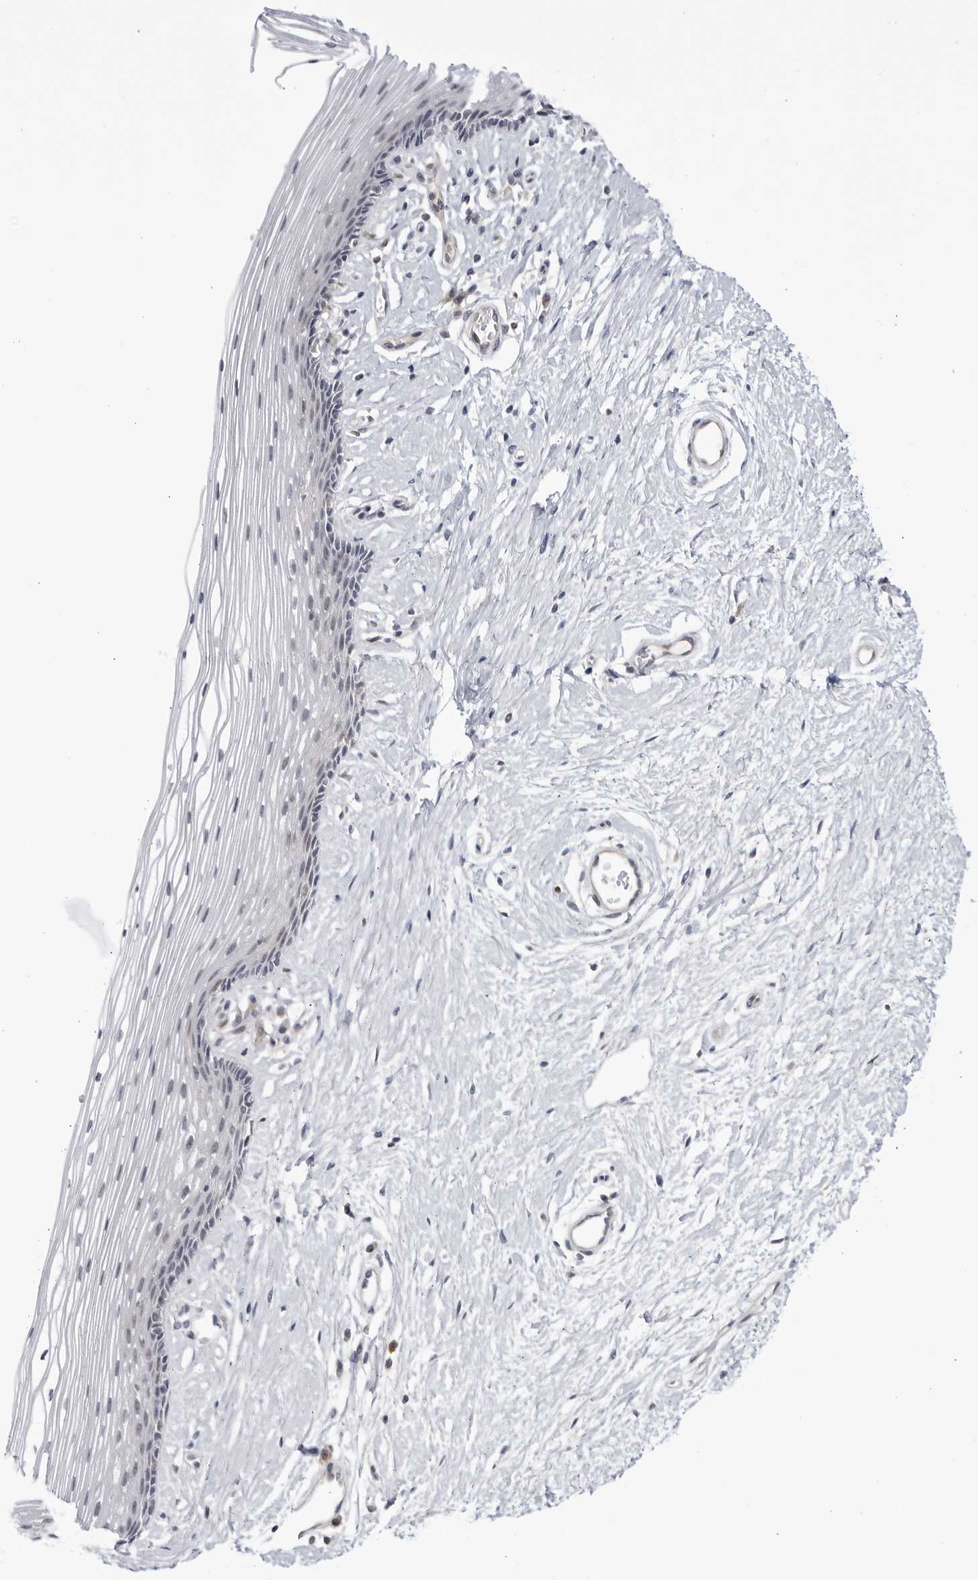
{"staining": {"intensity": "weak", "quantity": "<25%", "location": "nuclear"}, "tissue": "vagina", "cell_type": "Squamous epithelial cells", "image_type": "normal", "snomed": [{"axis": "morphology", "description": "Normal tissue, NOS"}, {"axis": "topography", "description": "Vagina"}], "caption": "DAB immunohistochemical staining of normal vagina displays no significant positivity in squamous epithelial cells.", "gene": "CNBD1", "patient": {"sex": "female", "age": 46}}